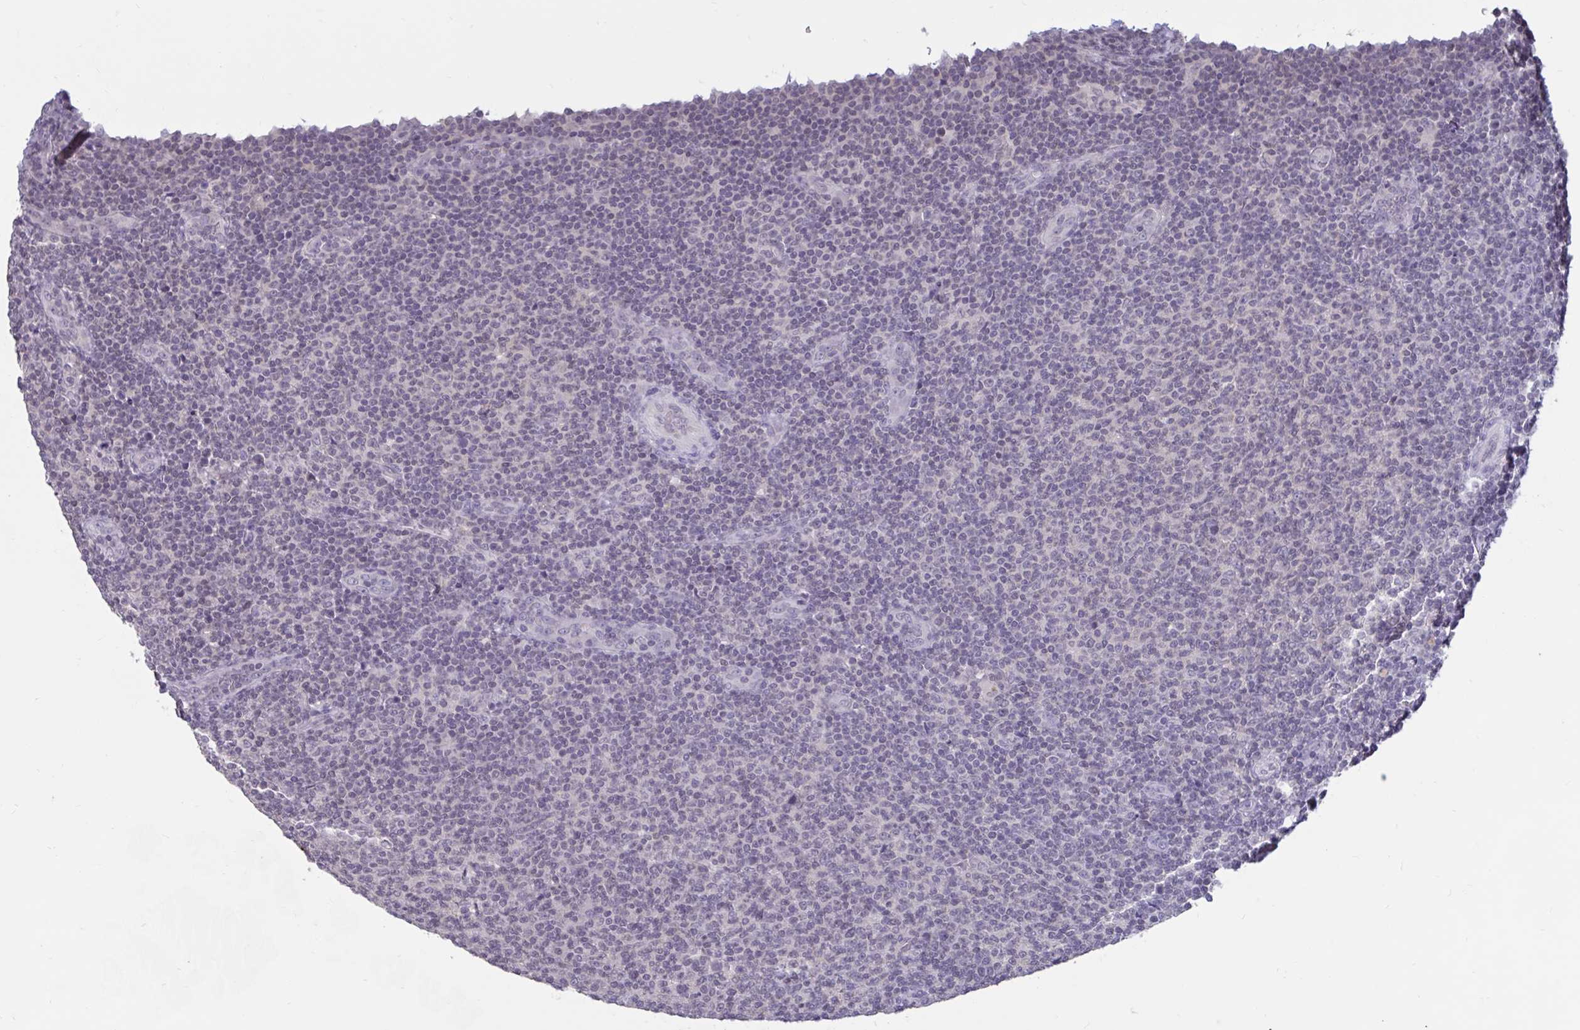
{"staining": {"intensity": "negative", "quantity": "none", "location": "none"}, "tissue": "lymphoma", "cell_type": "Tumor cells", "image_type": "cancer", "snomed": [{"axis": "morphology", "description": "Malignant lymphoma, non-Hodgkin's type, Low grade"}, {"axis": "topography", "description": "Lymph node"}], "caption": "DAB immunohistochemical staining of human lymphoma shows no significant expression in tumor cells.", "gene": "ARPP19", "patient": {"sex": "male", "age": 66}}